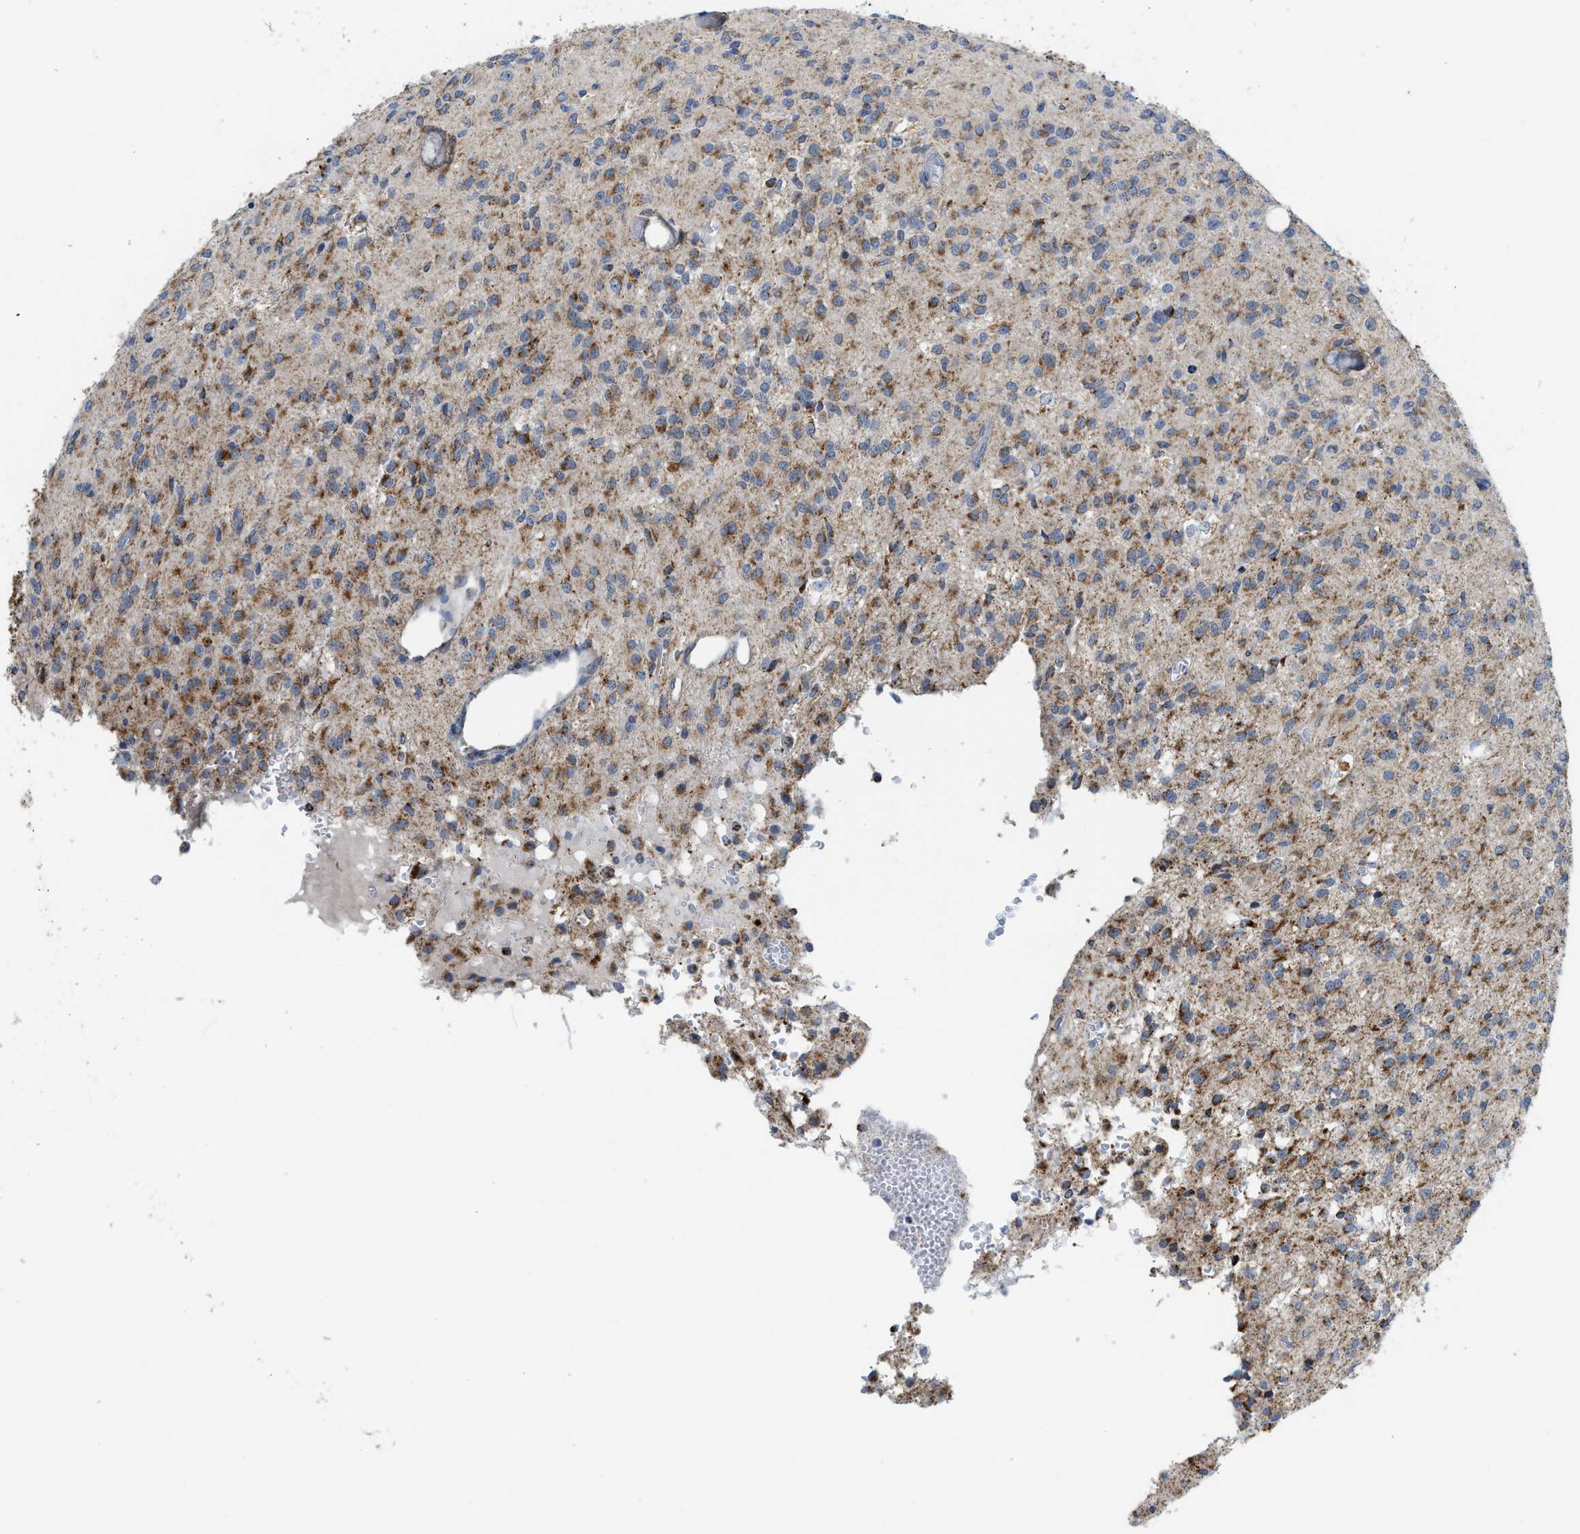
{"staining": {"intensity": "moderate", "quantity": ">75%", "location": "cytoplasmic/membranous"}, "tissue": "glioma", "cell_type": "Tumor cells", "image_type": "cancer", "snomed": [{"axis": "morphology", "description": "Glioma, malignant, High grade"}, {"axis": "topography", "description": "Brain"}], "caption": "Malignant glioma (high-grade) tissue reveals moderate cytoplasmic/membranous staining in approximately >75% of tumor cells", "gene": "GATD3", "patient": {"sex": "female", "age": 59}}